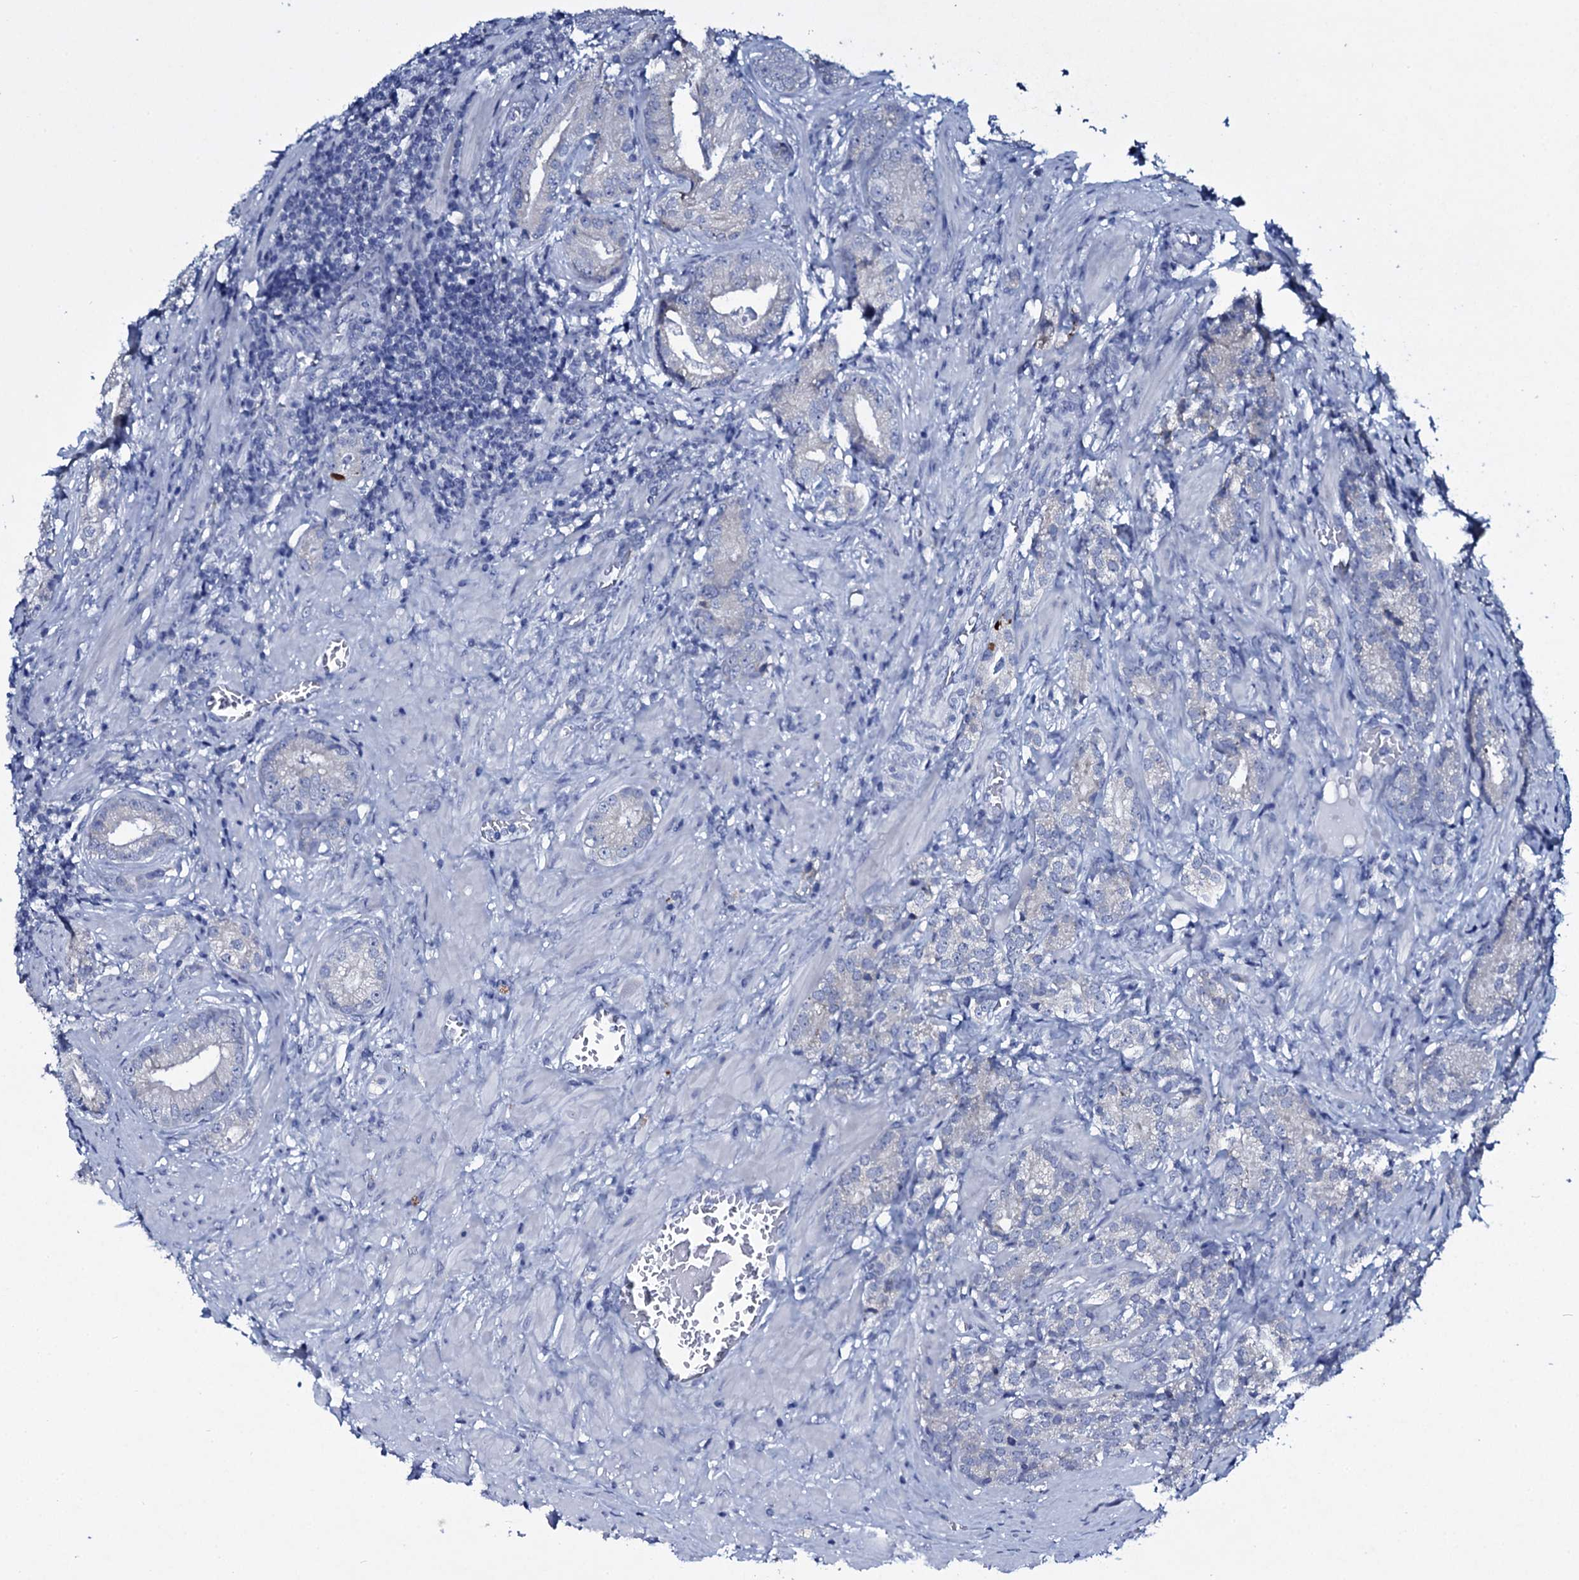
{"staining": {"intensity": "negative", "quantity": "none", "location": "none"}, "tissue": "prostate cancer", "cell_type": "Tumor cells", "image_type": "cancer", "snomed": [{"axis": "morphology", "description": "Adenocarcinoma, High grade"}, {"axis": "topography", "description": "Prostate"}], "caption": "Immunohistochemistry (IHC) image of human prostate cancer (high-grade adenocarcinoma) stained for a protein (brown), which displays no expression in tumor cells.", "gene": "TPGS2", "patient": {"sex": "male", "age": 69}}